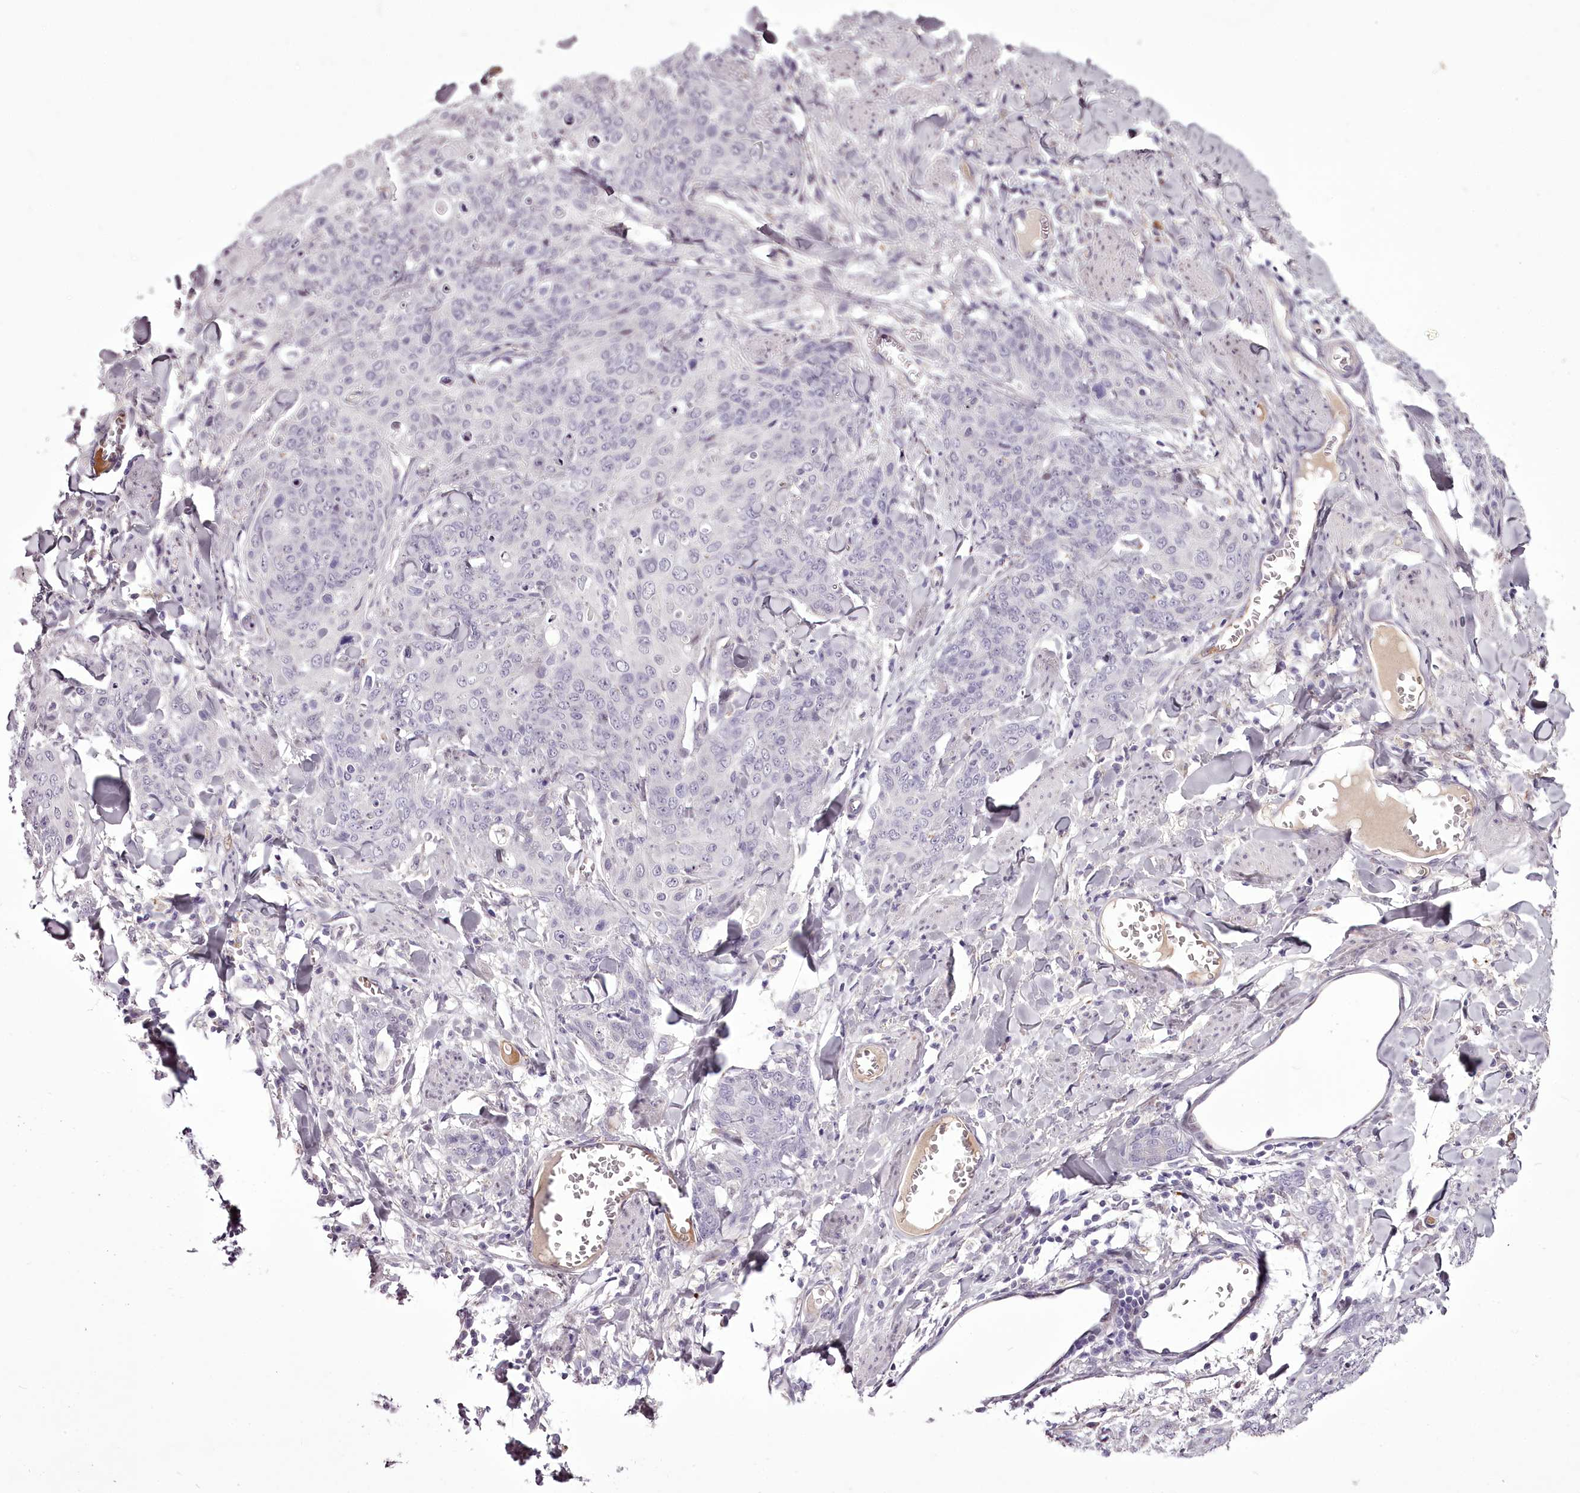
{"staining": {"intensity": "negative", "quantity": "none", "location": "none"}, "tissue": "skin cancer", "cell_type": "Tumor cells", "image_type": "cancer", "snomed": [{"axis": "morphology", "description": "Squamous cell carcinoma, NOS"}, {"axis": "topography", "description": "Skin"}, {"axis": "topography", "description": "Vulva"}], "caption": "Skin squamous cell carcinoma was stained to show a protein in brown. There is no significant positivity in tumor cells.", "gene": "C1orf56", "patient": {"sex": "female", "age": 85}}